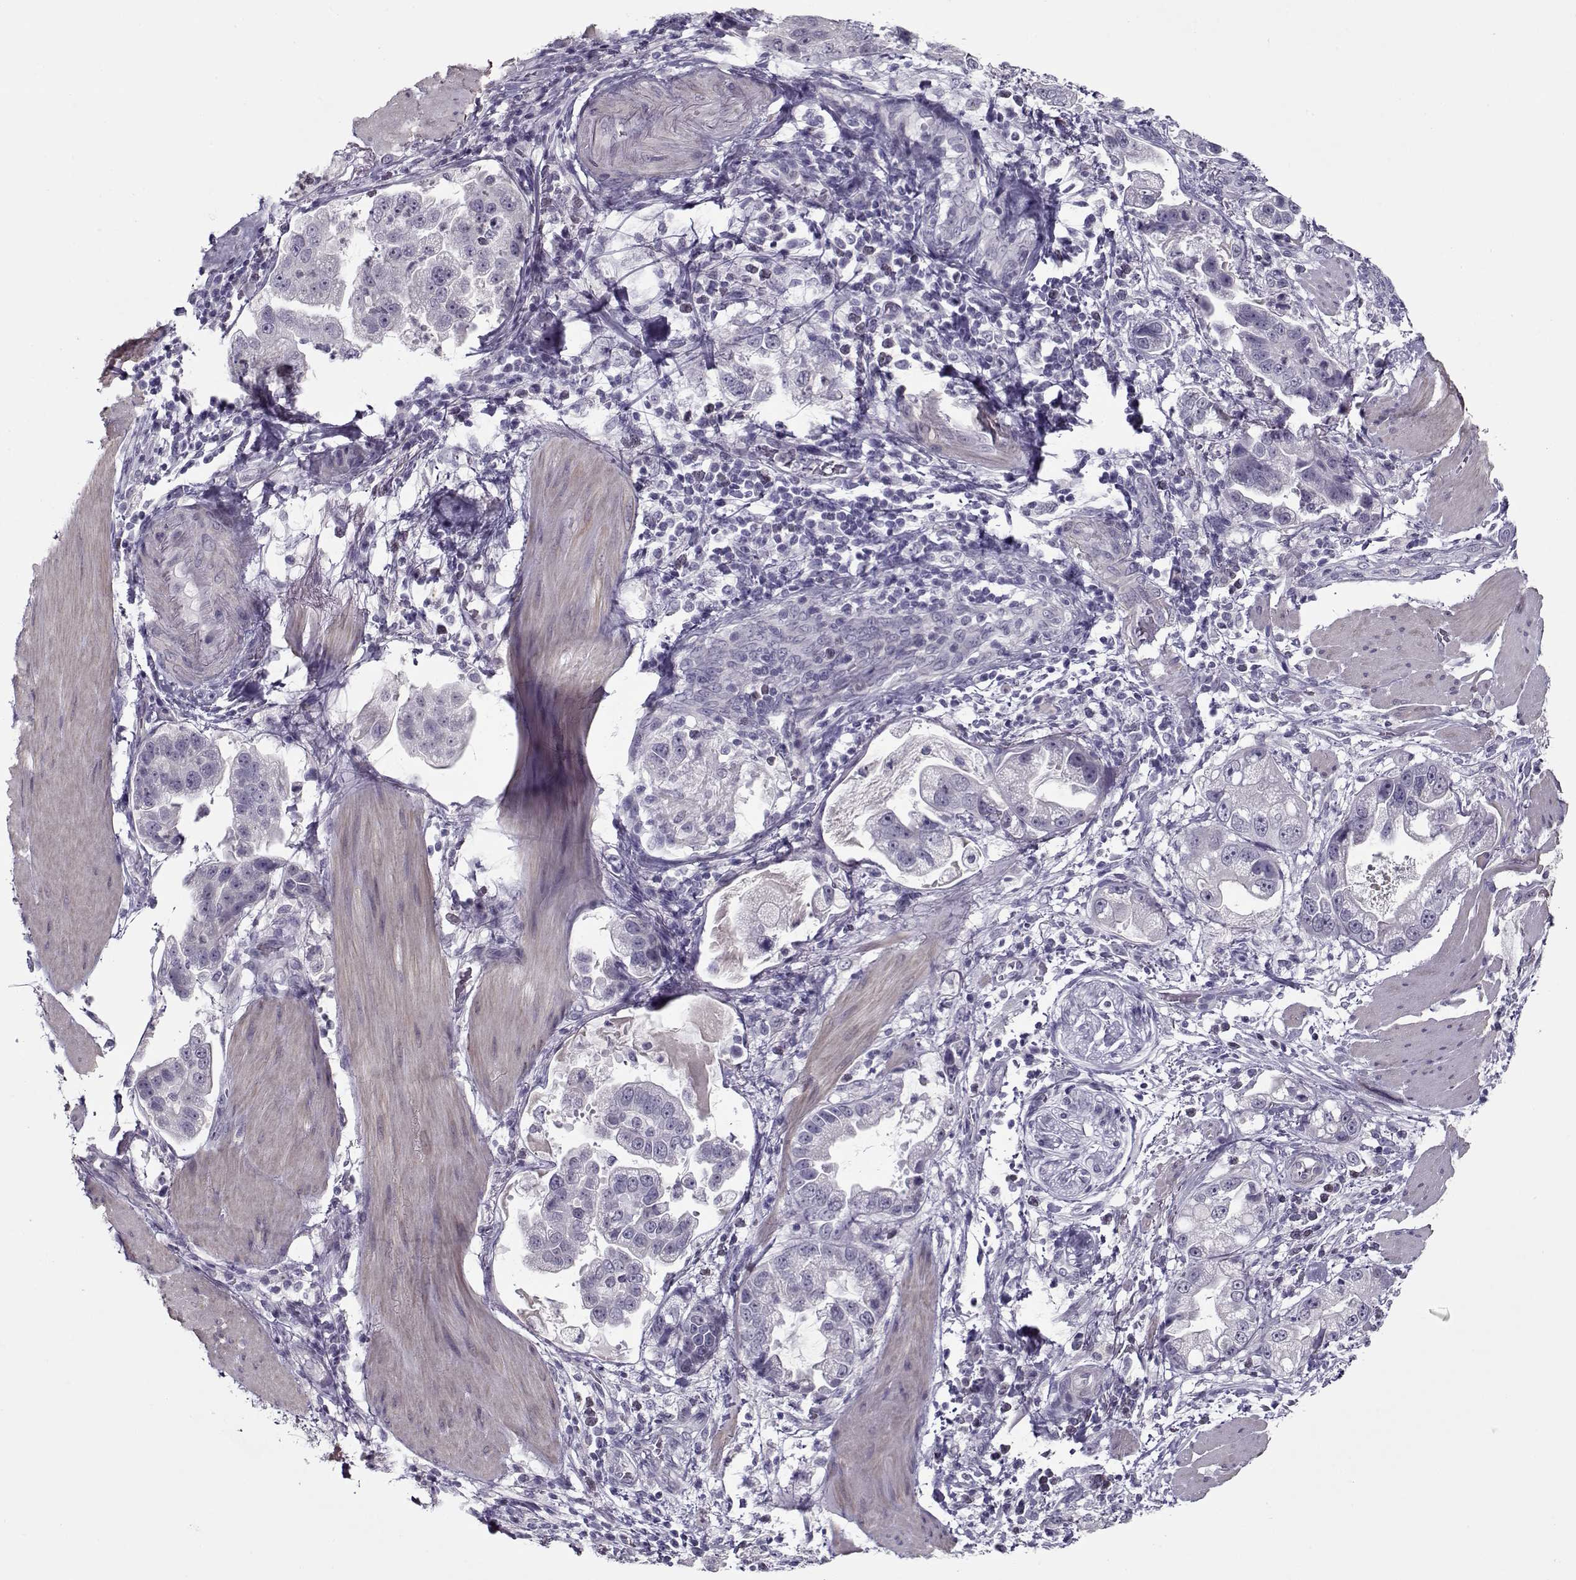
{"staining": {"intensity": "negative", "quantity": "none", "location": "none"}, "tissue": "stomach cancer", "cell_type": "Tumor cells", "image_type": "cancer", "snomed": [{"axis": "morphology", "description": "Adenocarcinoma, NOS"}, {"axis": "topography", "description": "Stomach"}], "caption": "High magnification brightfield microscopy of stomach cancer stained with DAB (3,3'-diaminobenzidine) (brown) and counterstained with hematoxylin (blue): tumor cells show no significant staining. Nuclei are stained in blue.", "gene": "CIBAR1", "patient": {"sex": "male", "age": 59}}